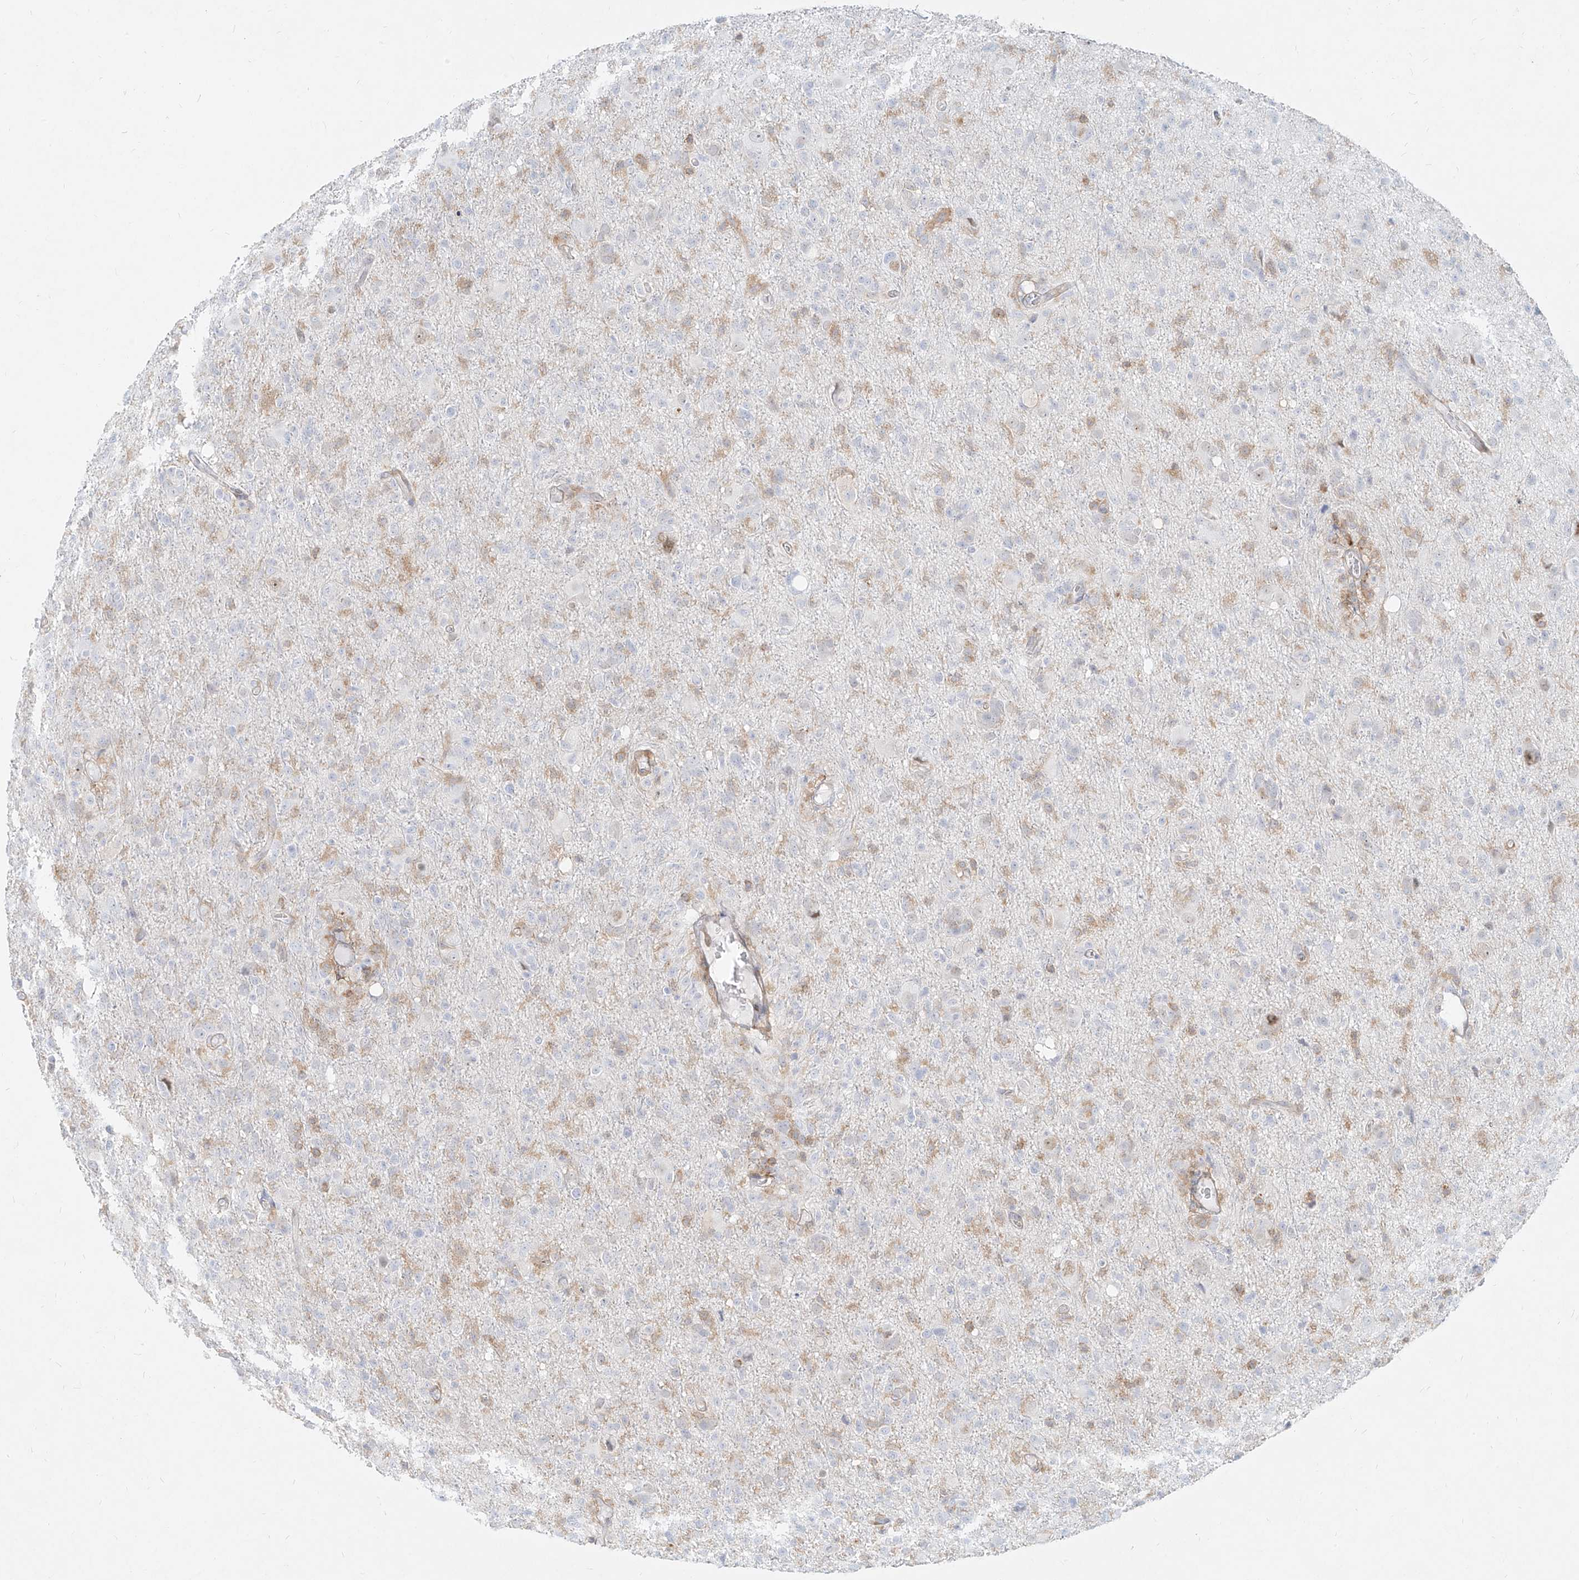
{"staining": {"intensity": "negative", "quantity": "none", "location": "none"}, "tissue": "glioma", "cell_type": "Tumor cells", "image_type": "cancer", "snomed": [{"axis": "morphology", "description": "Glioma, malignant, High grade"}, {"axis": "topography", "description": "Brain"}], "caption": "IHC of human glioma shows no staining in tumor cells.", "gene": "SLC2A12", "patient": {"sex": "female", "age": 57}}